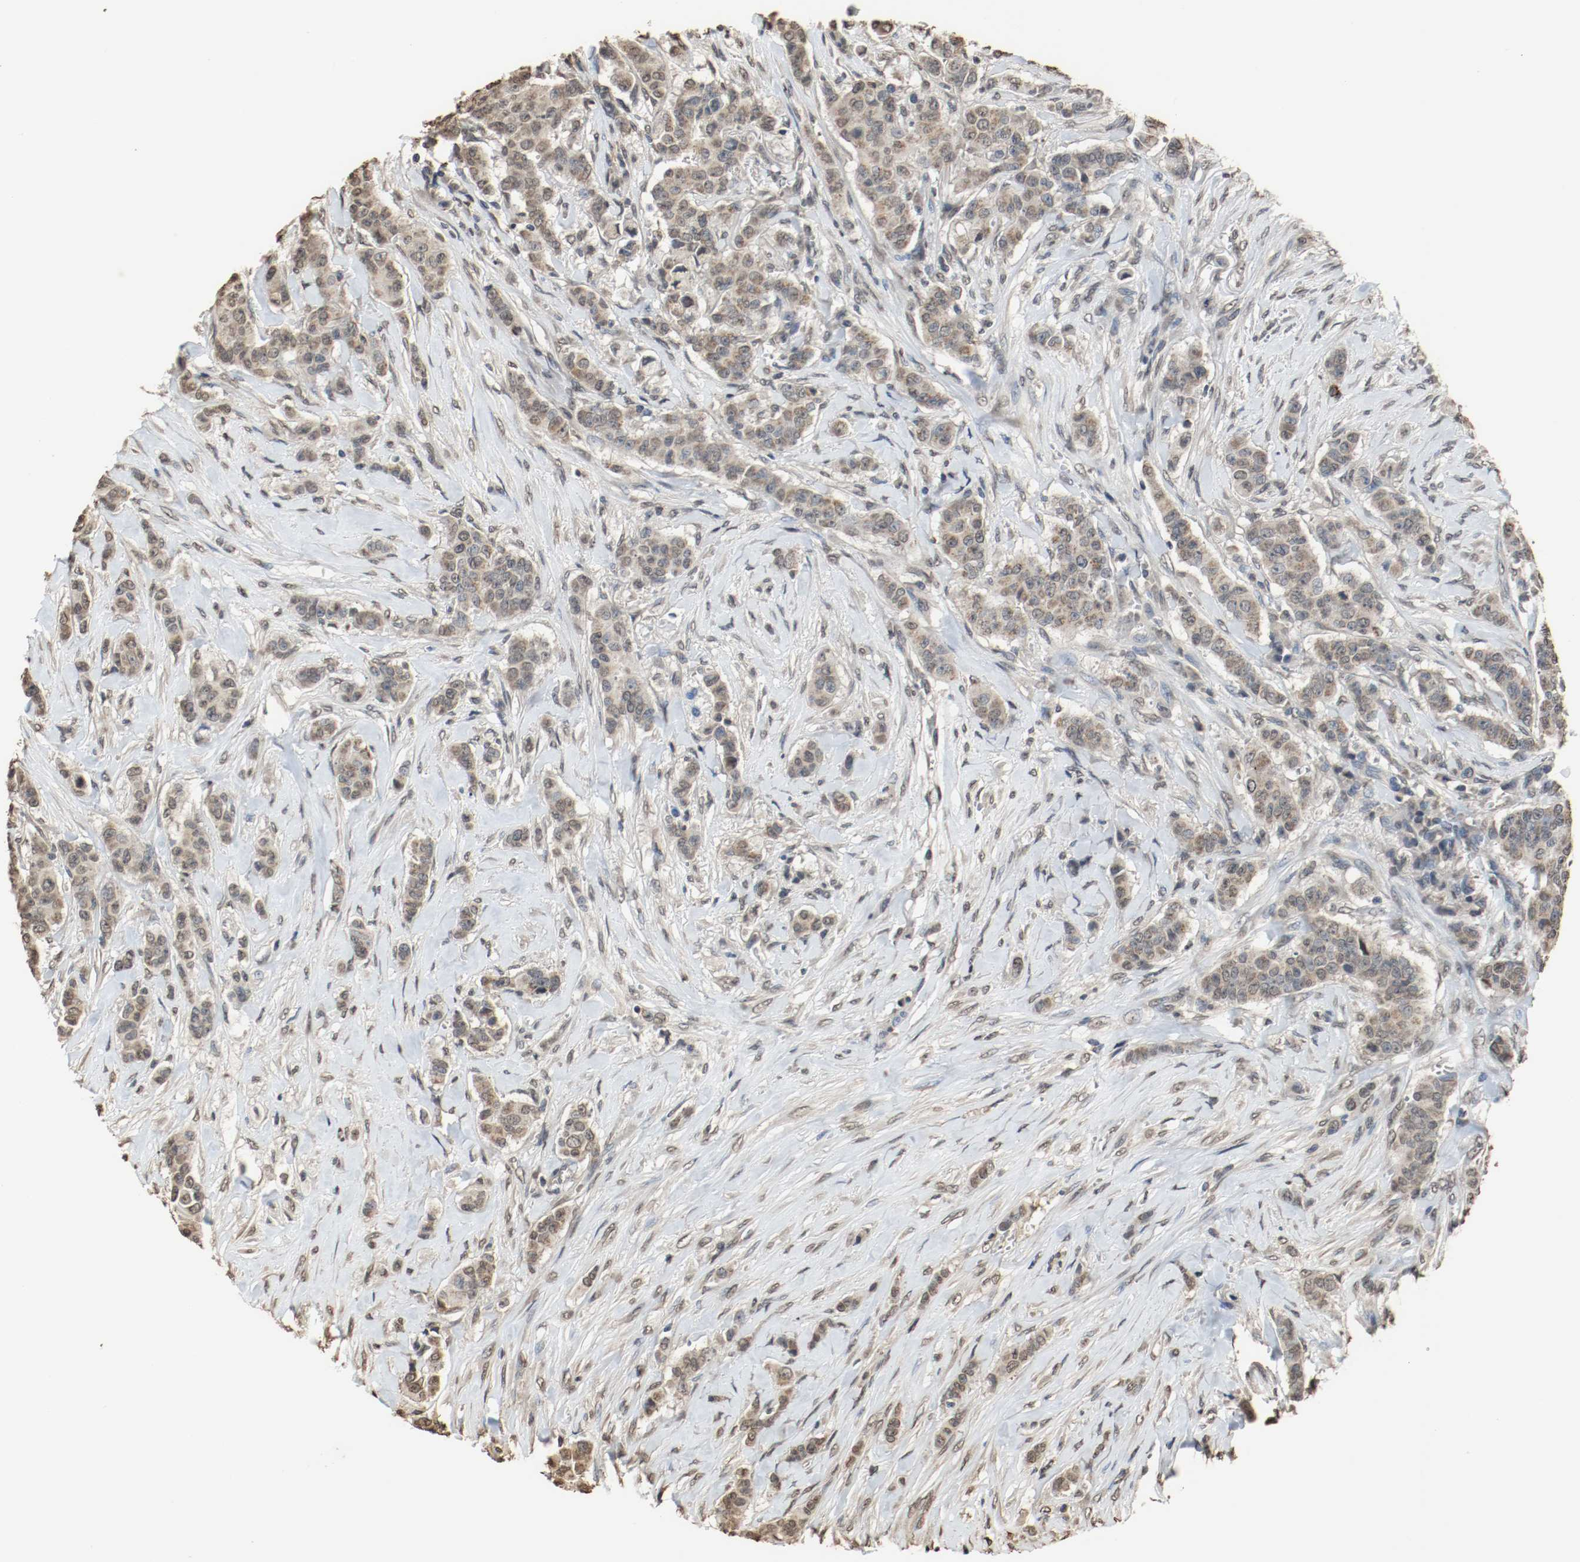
{"staining": {"intensity": "weak", "quantity": ">75%", "location": "cytoplasmic/membranous"}, "tissue": "breast cancer", "cell_type": "Tumor cells", "image_type": "cancer", "snomed": [{"axis": "morphology", "description": "Duct carcinoma"}, {"axis": "topography", "description": "Breast"}], "caption": "High-magnification brightfield microscopy of breast infiltrating ductal carcinoma stained with DAB (3,3'-diaminobenzidine) (brown) and counterstained with hematoxylin (blue). tumor cells exhibit weak cytoplasmic/membranous positivity is seen in about>75% of cells.", "gene": "RTN4", "patient": {"sex": "female", "age": 40}}